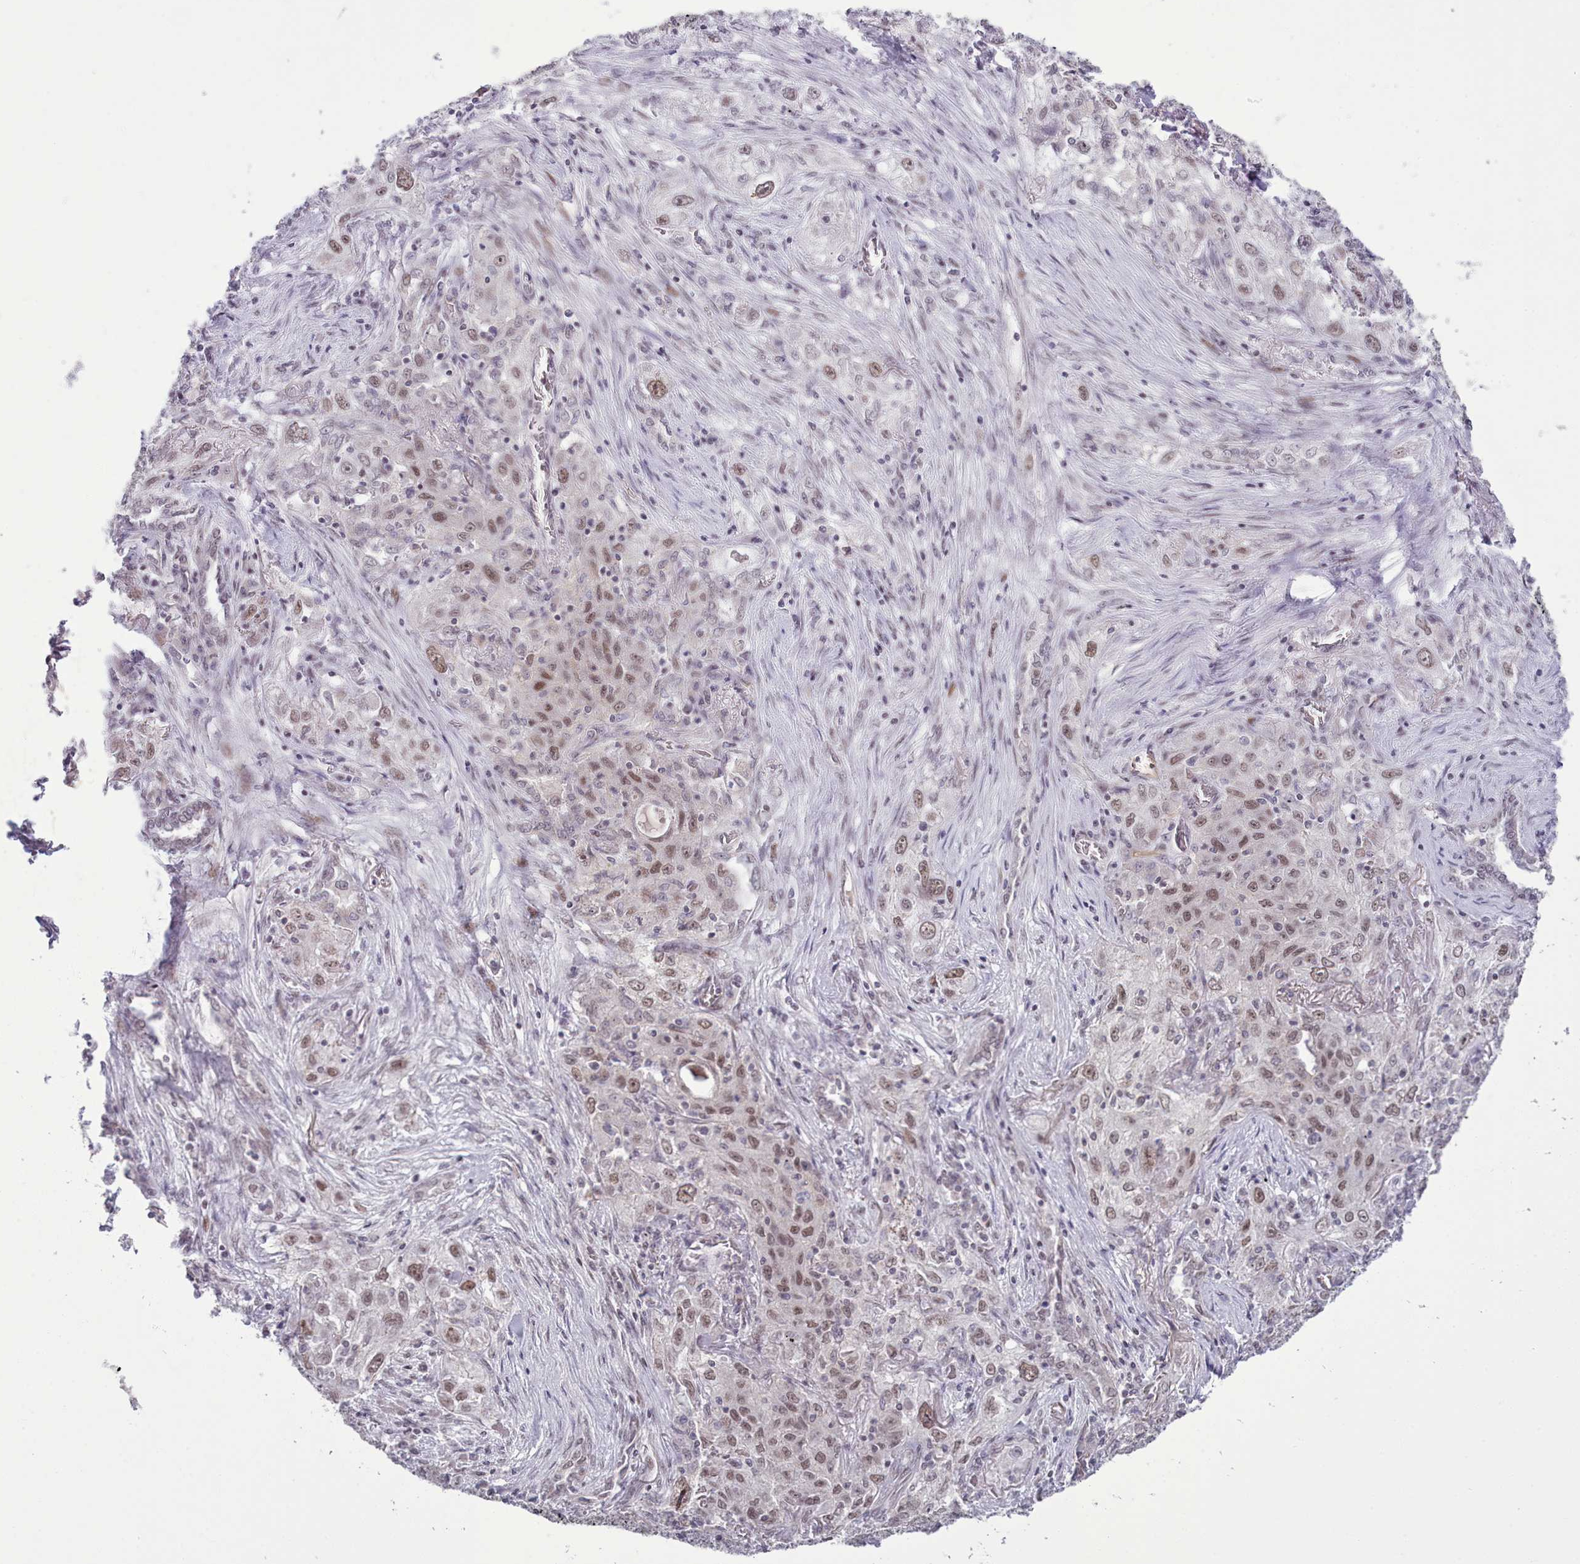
{"staining": {"intensity": "weak", "quantity": ">75%", "location": "nuclear"}, "tissue": "lung cancer", "cell_type": "Tumor cells", "image_type": "cancer", "snomed": [{"axis": "morphology", "description": "Squamous cell carcinoma, NOS"}, {"axis": "topography", "description": "Lung"}], "caption": "Immunohistochemical staining of lung cancer shows low levels of weak nuclear protein positivity in about >75% of tumor cells.", "gene": "RFX1", "patient": {"sex": "female", "age": 69}}